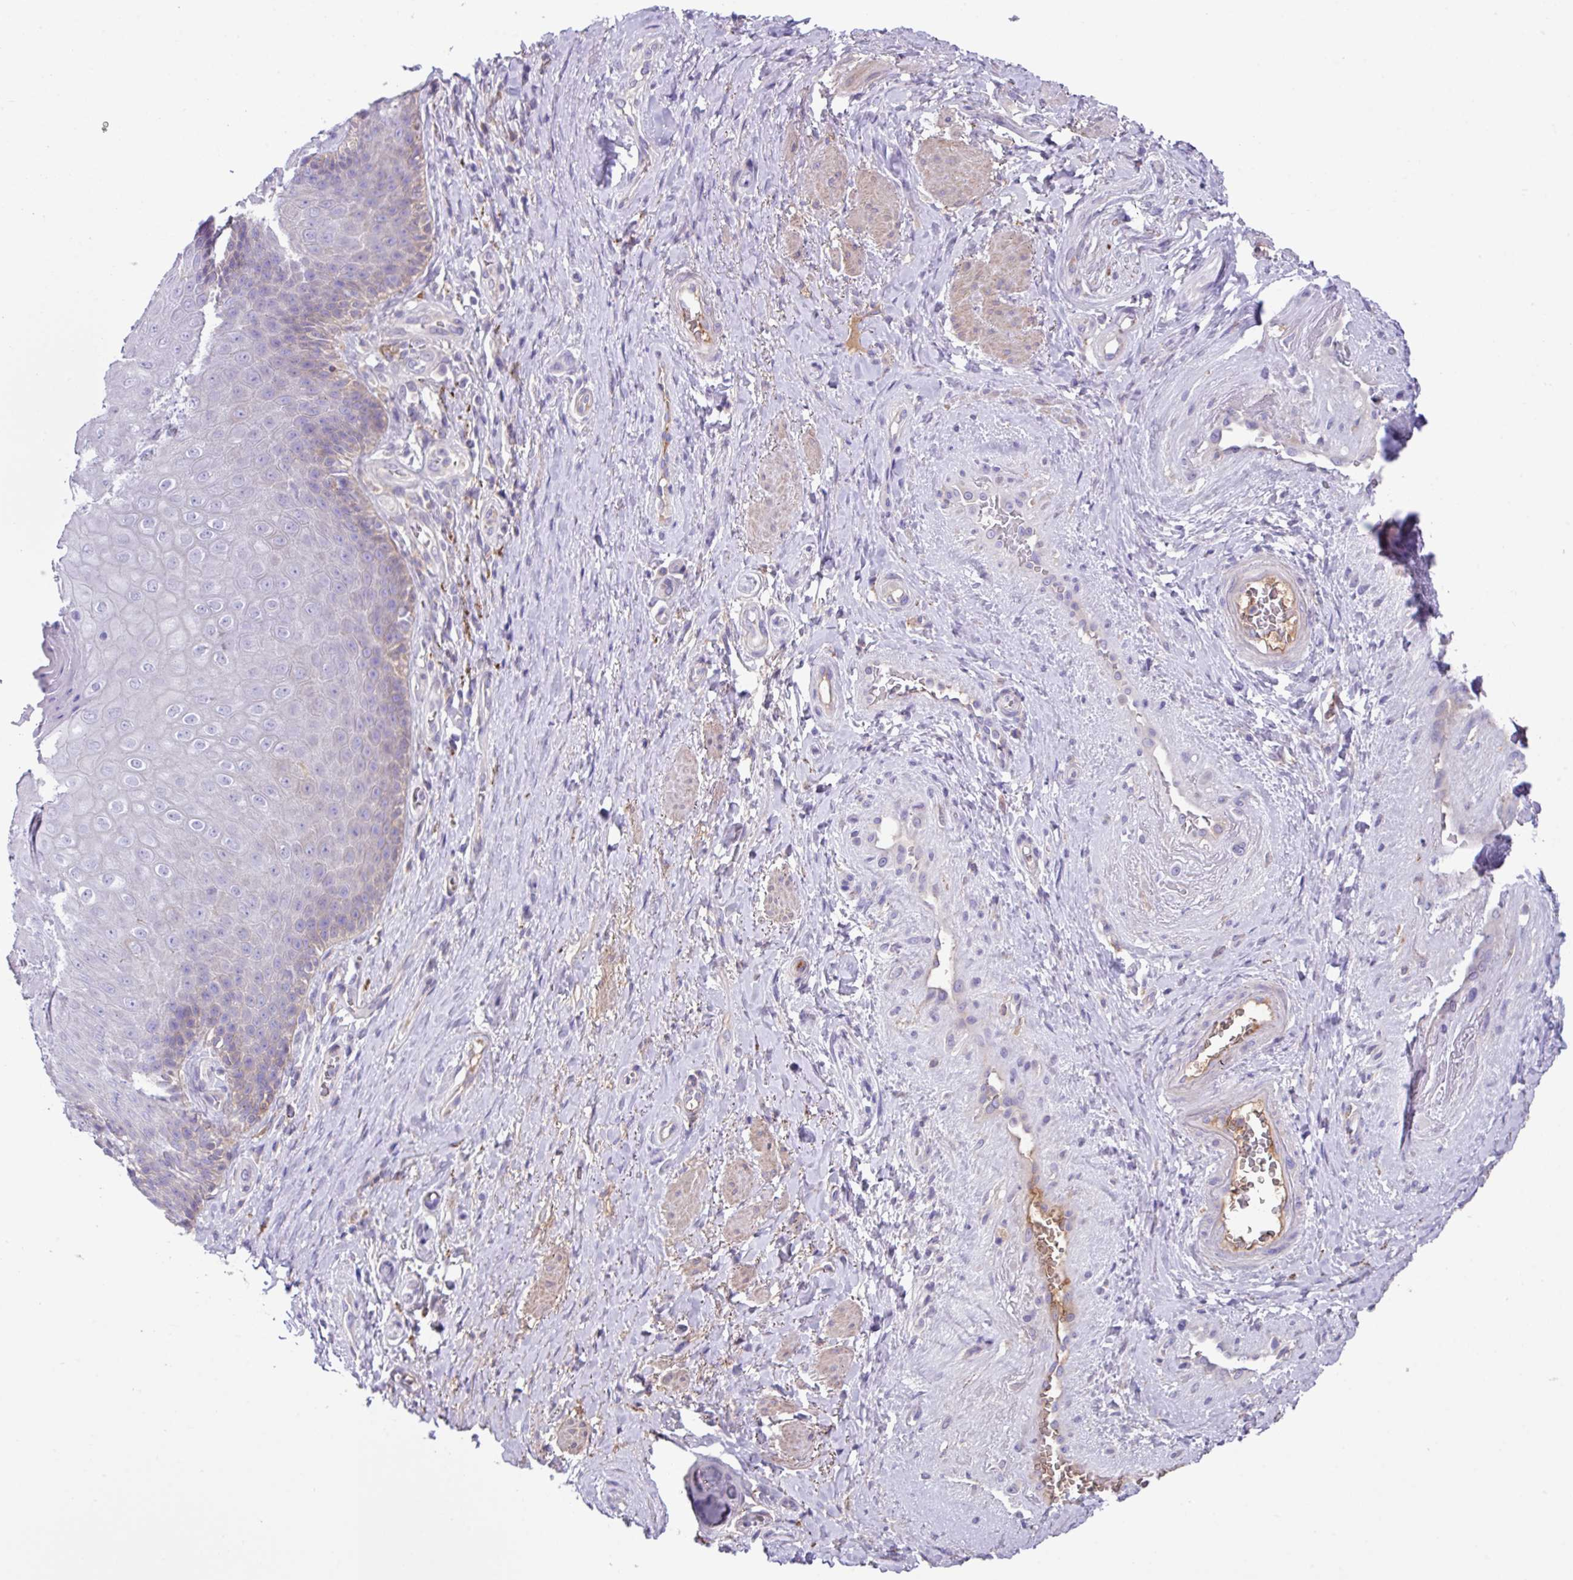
{"staining": {"intensity": "negative", "quantity": "none", "location": "none"}, "tissue": "skin", "cell_type": "Epidermal cells", "image_type": "normal", "snomed": [{"axis": "morphology", "description": "Normal tissue, NOS"}, {"axis": "topography", "description": "Anal"}, {"axis": "topography", "description": "Peripheral nerve tissue"}], "caption": "High power microscopy photomicrograph of an IHC micrograph of unremarkable skin, revealing no significant expression in epidermal cells. The staining was performed using DAB (3,3'-diaminobenzidine) to visualize the protein expression in brown, while the nuclei were stained in blue with hematoxylin (Magnification: 20x).", "gene": "DNAL1", "patient": {"sex": "male", "age": 53}}